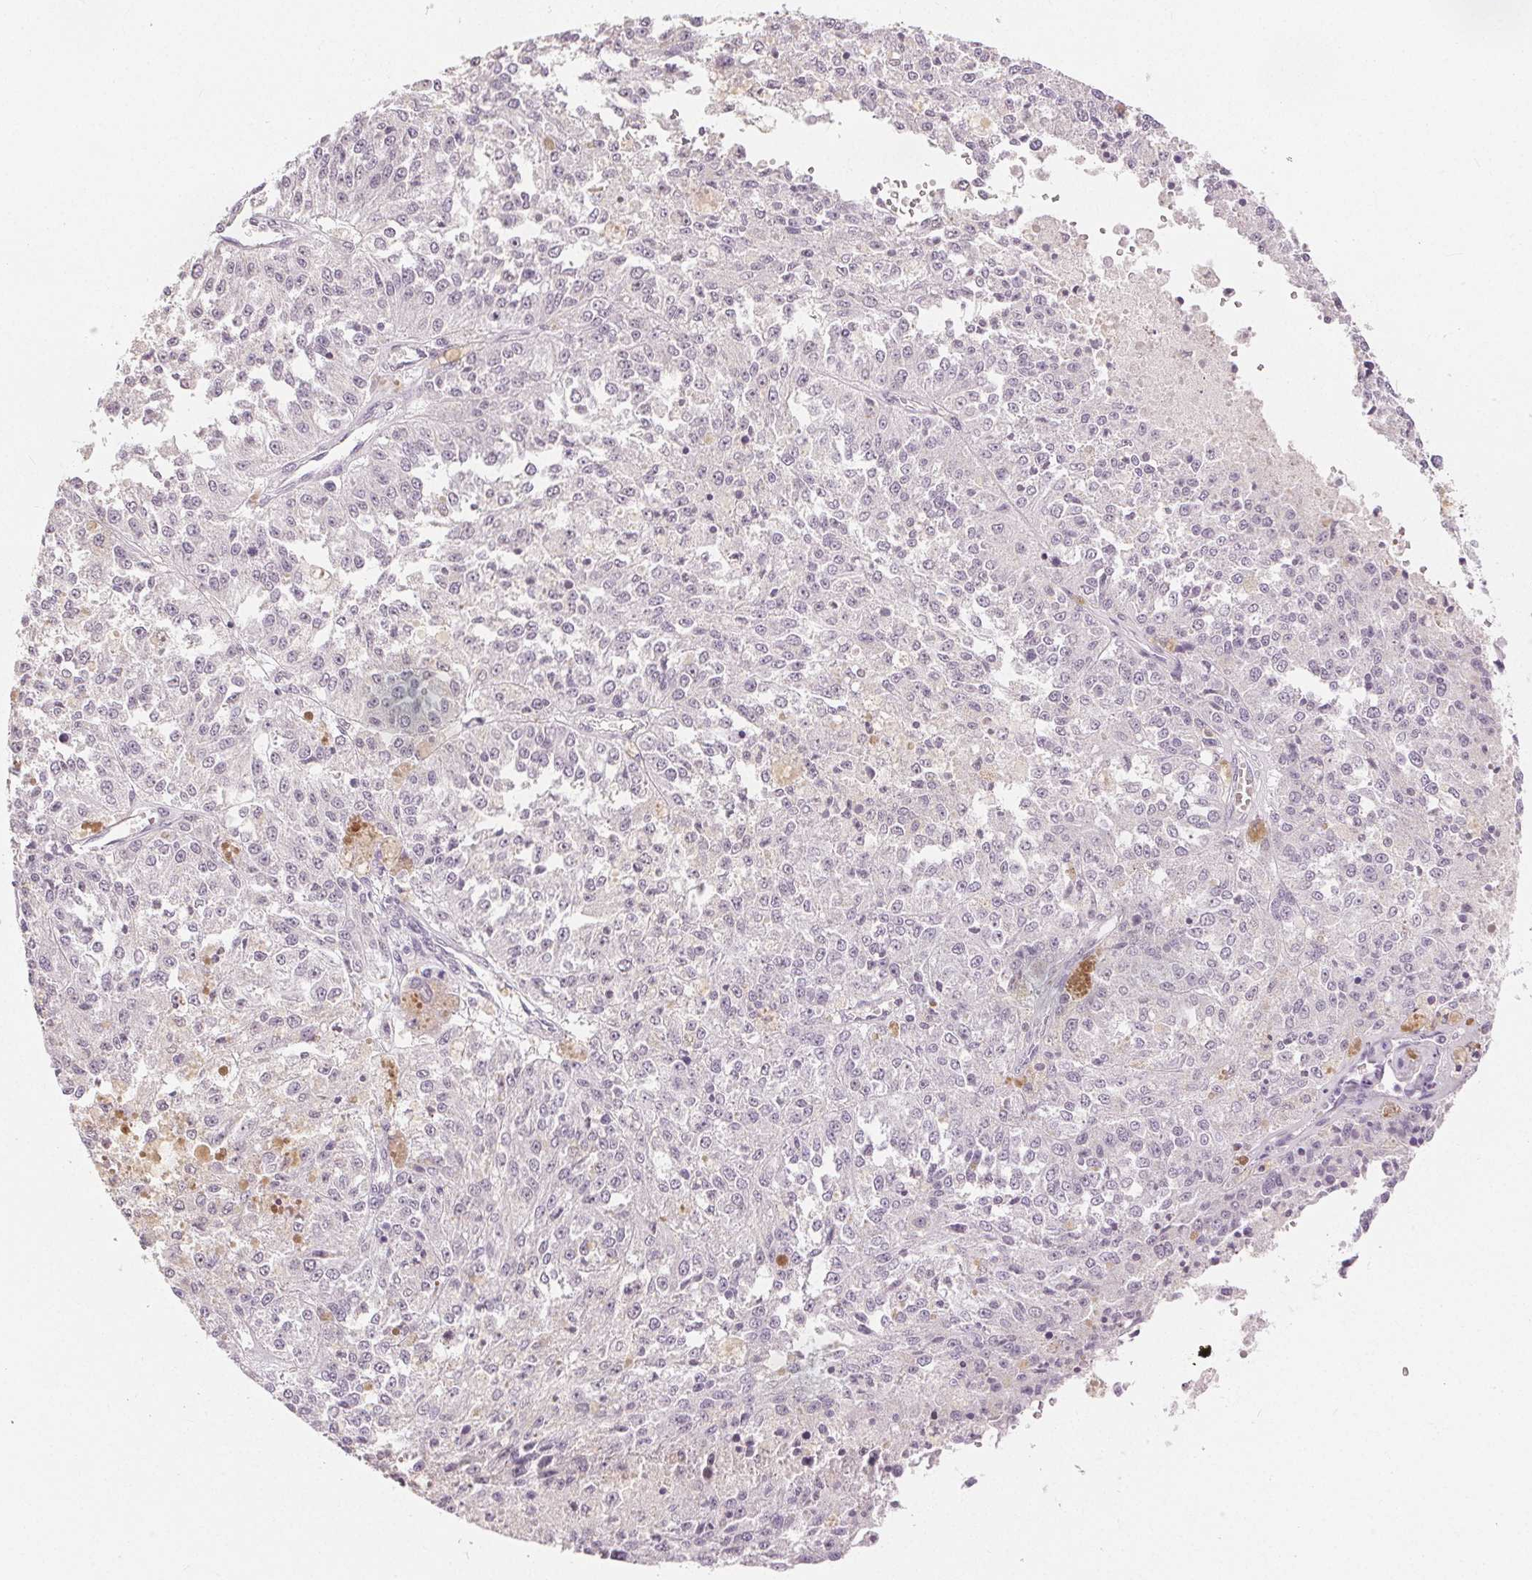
{"staining": {"intensity": "negative", "quantity": "none", "location": "none"}, "tissue": "melanoma", "cell_type": "Tumor cells", "image_type": "cancer", "snomed": [{"axis": "morphology", "description": "Malignant melanoma, Metastatic site"}, {"axis": "topography", "description": "Lymph node"}], "caption": "IHC histopathology image of neoplastic tissue: human melanoma stained with DAB (3,3'-diaminobenzidine) demonstrates no significant protein positivity in tumor cells.", "gene": "CA12", "patient": {"sex": "female", "age": 64}}